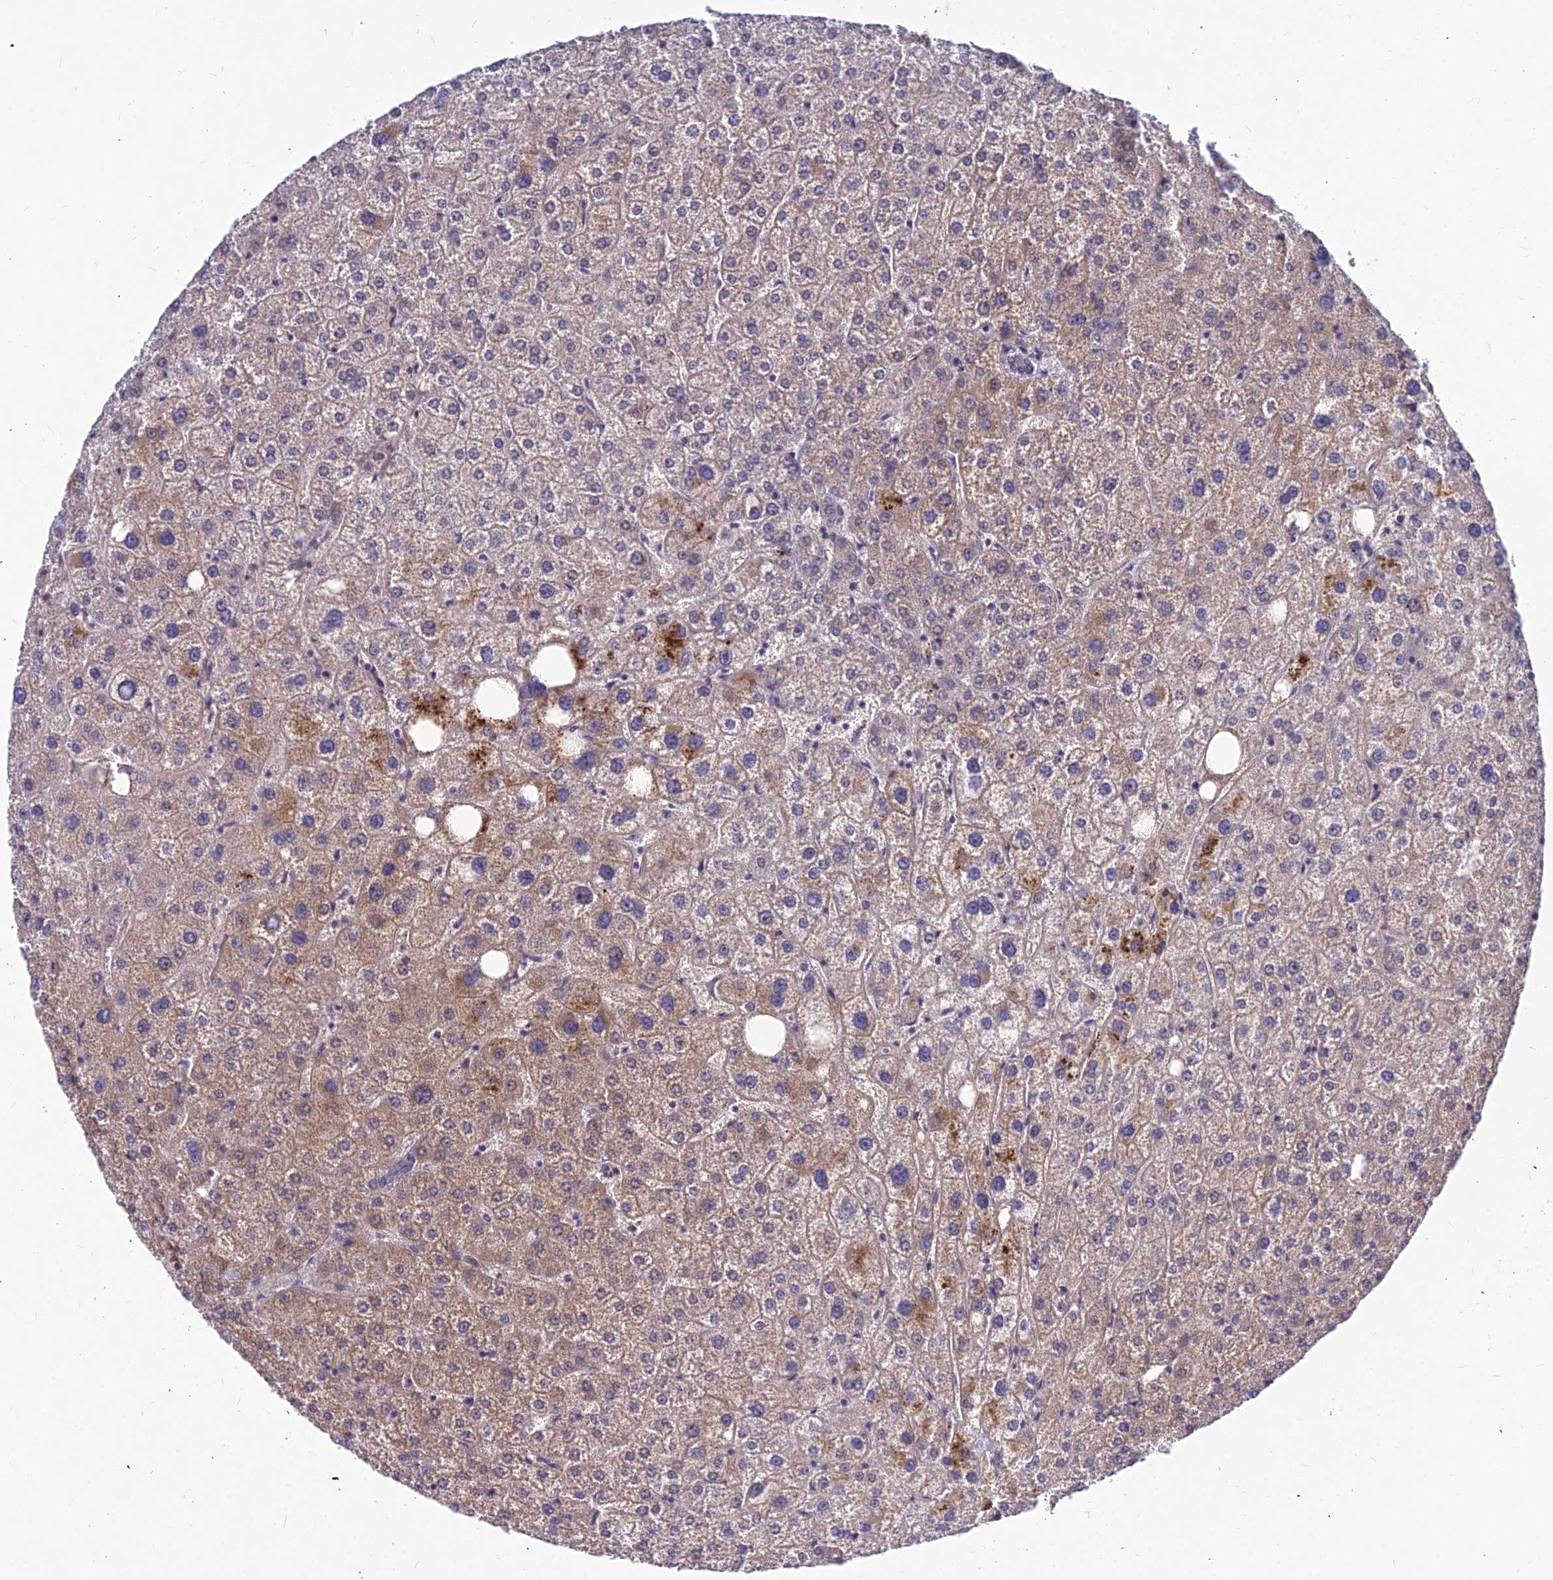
{"staining": {"intensity": "weak", "quantity": "25%-75%", "location": "cytoplasmic/membranous"}, "tissue": "liver", "cell_type": "Cholangiocytes", "image_type": "normal", "snomed": [{"axis": "morphology", "description": "Normal tissue, NOS"}, {"axis": "topography", "description": "Liver"}], "caption": "Cholangiocytes demonstrate low levels of weak cytoplasmic/membranous staining in about 25%-75% of cells in benign liver. The staining was performed using DAB, with brown indicating positive protein expression. Nuclei are stained blue with hematoxylin.", "gene": "DMRTA1", "patient": {"sex": "male", "age": 73}}